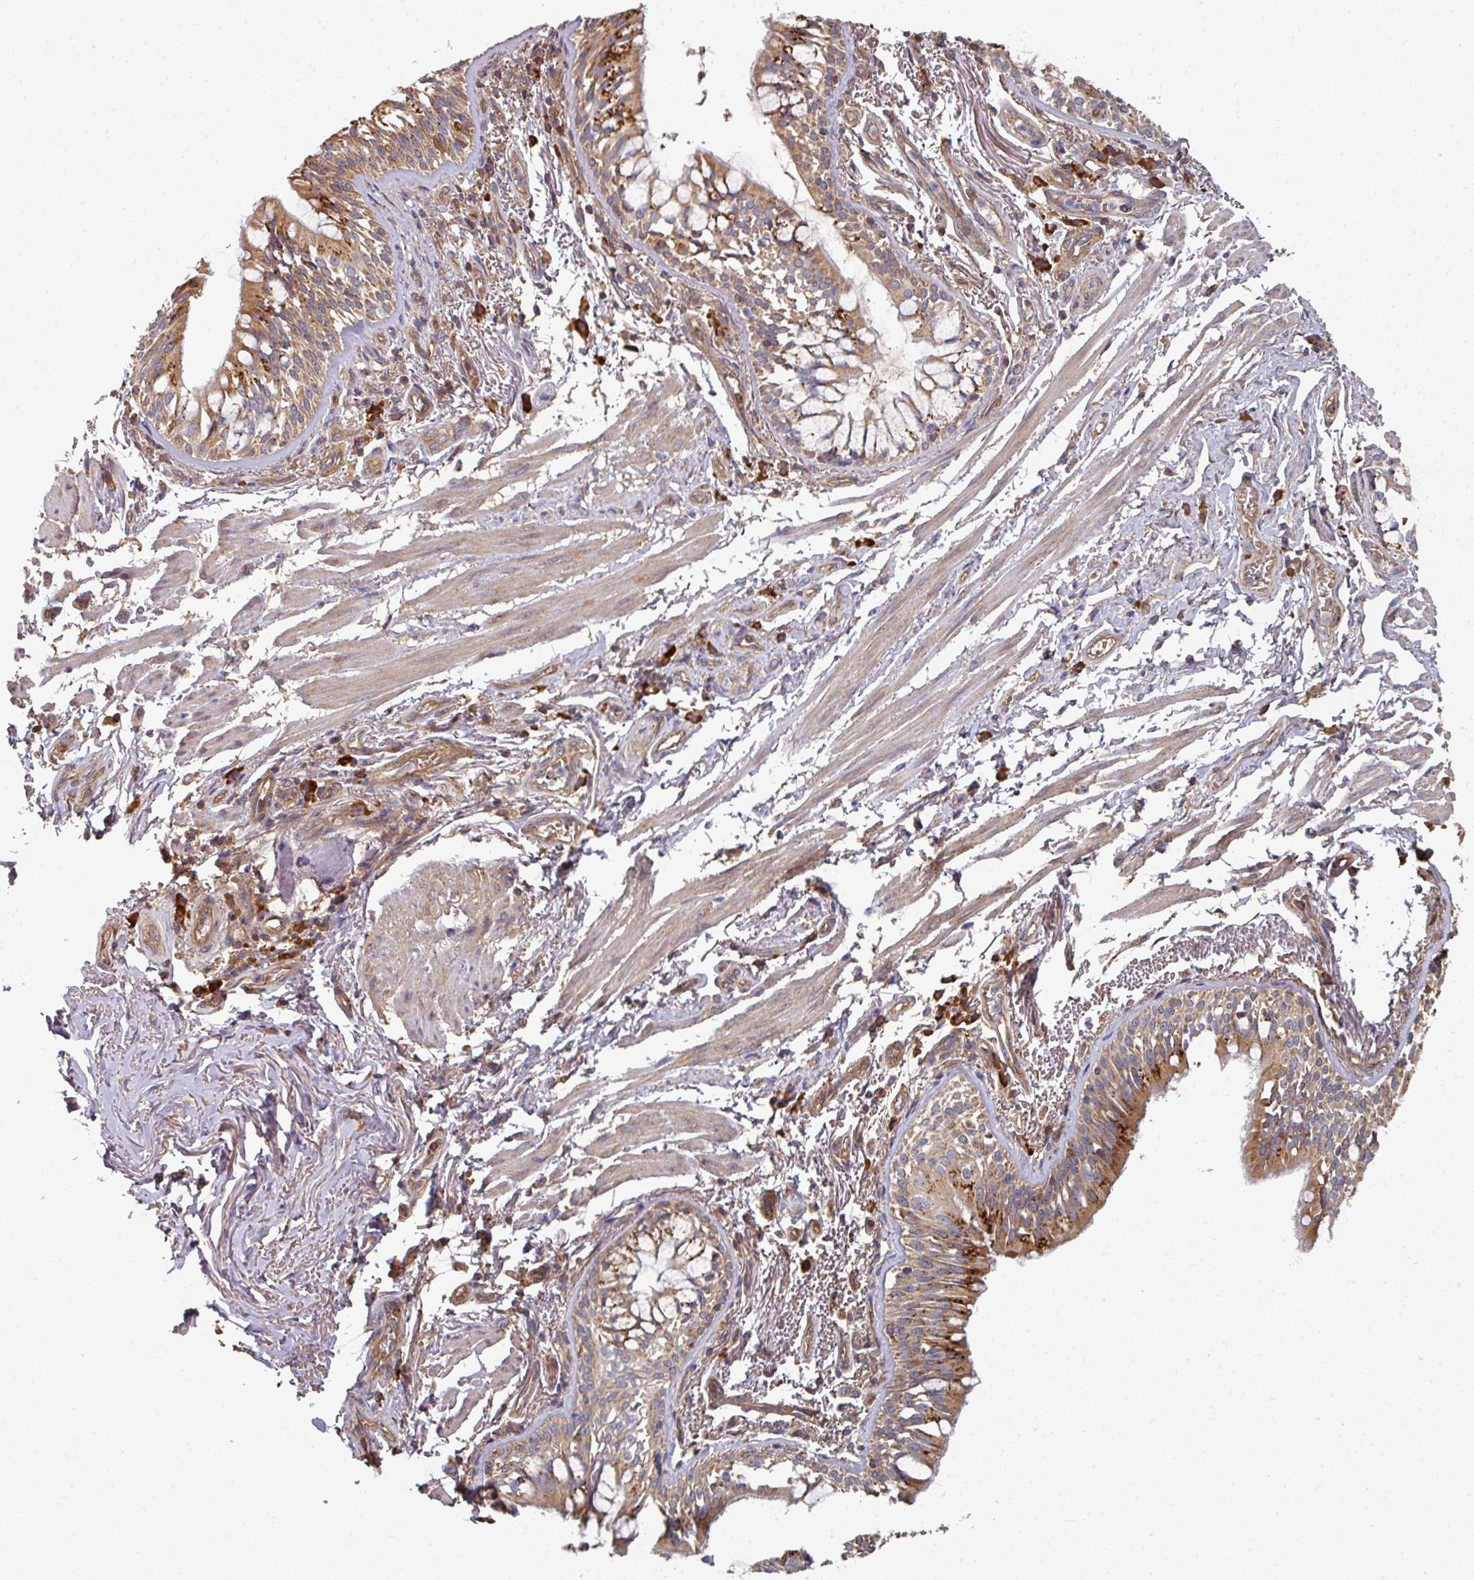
{"staining": {"intensity": "moderate", "quantity": ">75%", "location": "cytoplasmic/membranous"}, "tissue": "bronchus", "cell_type": "Respiratory epithelial cells", "image_type": "normal", "snomed": [{"axis": "morphology", "description": "Normal tissue, NOS"}, {"axis": "topography", "description": "Bronchus"}], "caption": "Immunohistochemistry micrograph of unremarkable bronchus stained for a protein (brown), which shows medium levels of moderate cytoplasmic/membranous expression in about >75% of respiratory epithelial cells.", "gene": "EDEM2", "patient": {"sex": "male", "age": 70}}